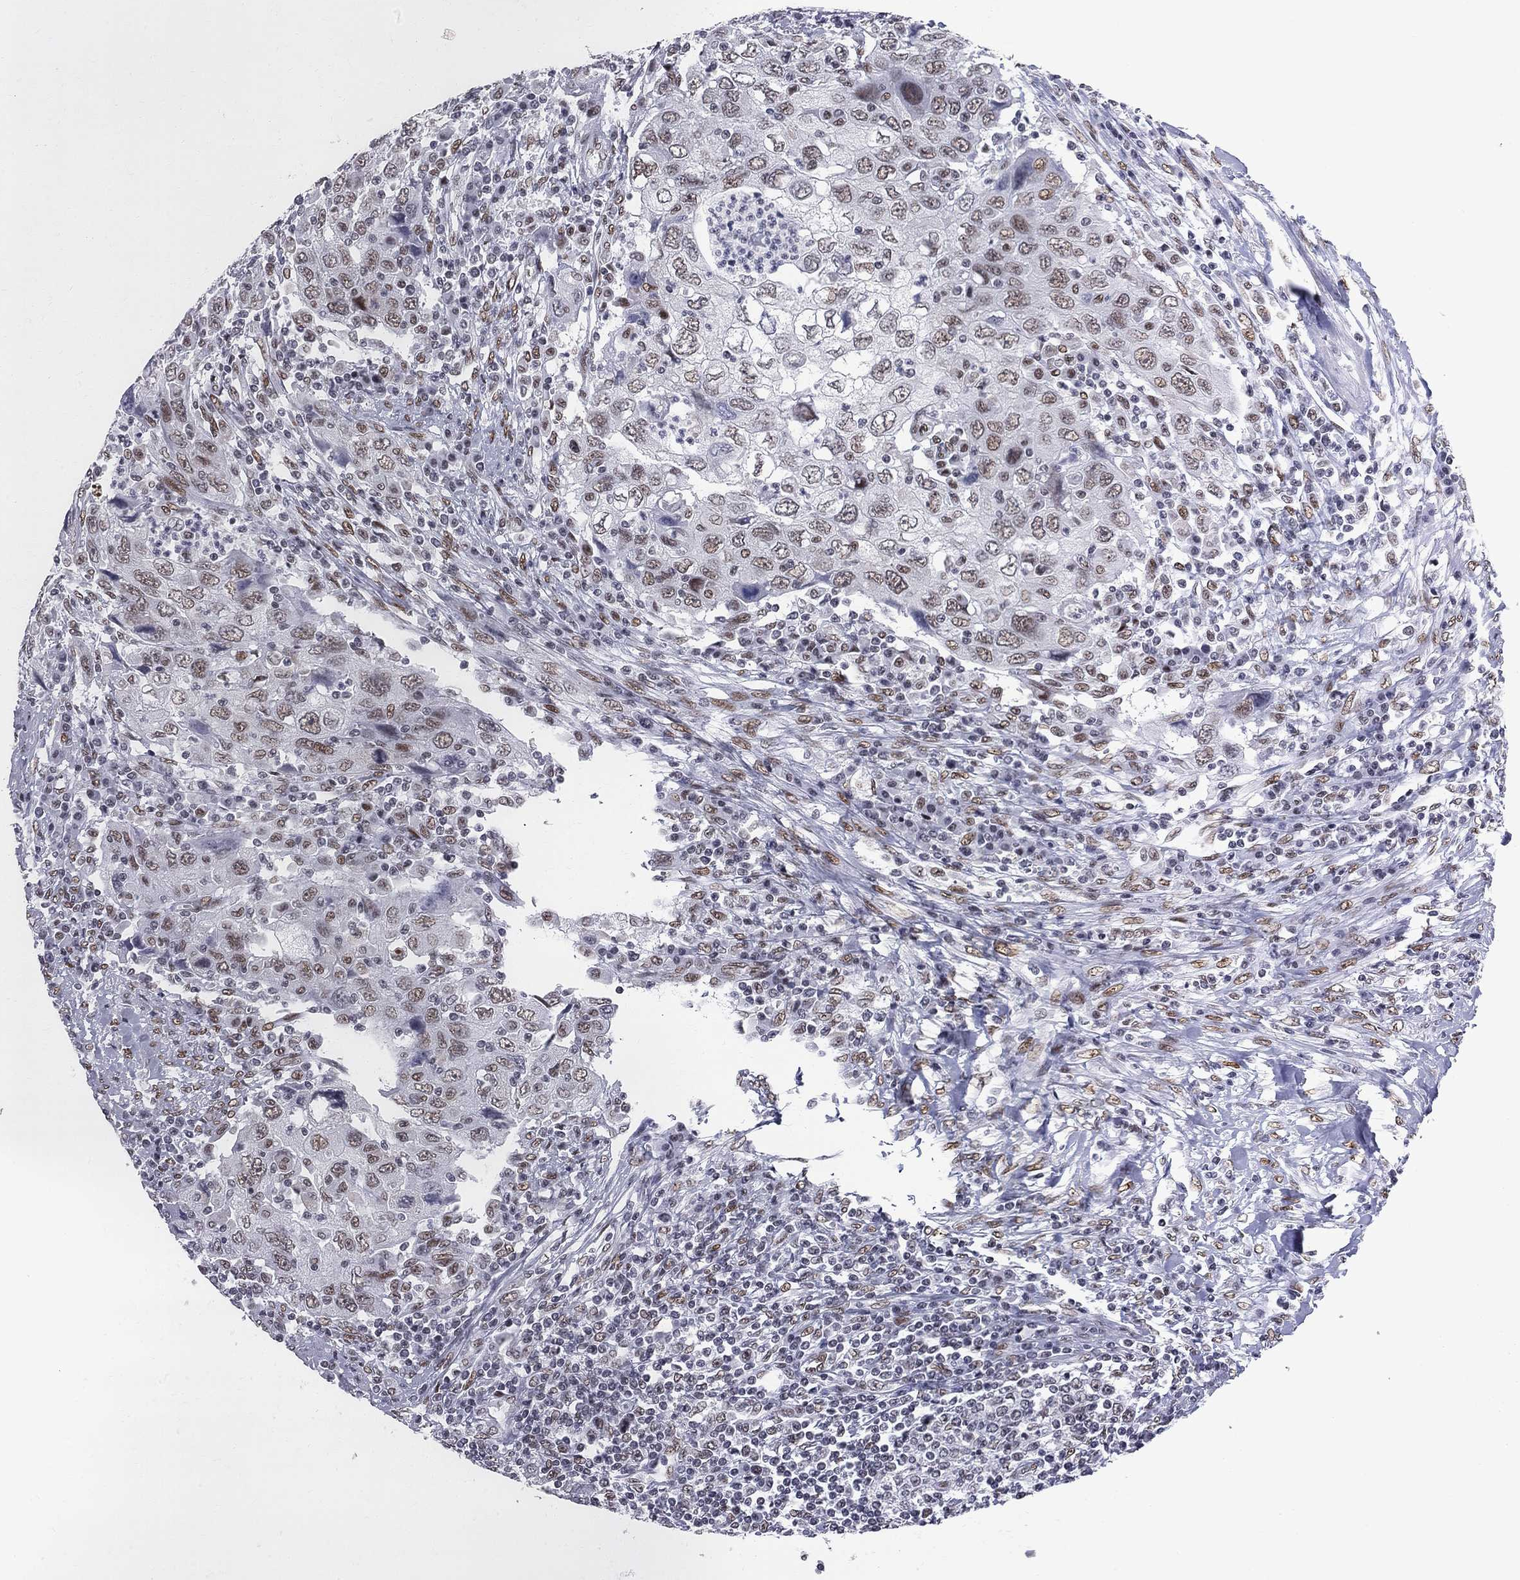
{"staining": {"intensity": "weak", "quantity": ">75%", "location": "nuclear"}, "tissue": "urothelial cancer", "cell_type": "Tumor cells", "image_type": "cancer", "snomed": [{"axis": "morphology", "description": "Urothelial carcinoma, High grade"}, {"axis": "topography", "description": "Urinary bladder"}], "caption": "Immunohistochemistry (IHC) (DAB) staining of human high-grade urothelial carcinoma exhibits weak nuclear protein positivity in approximately >75% of tumor cells.", "gene": "ZBTB47", "patient": {"sex": "male", "age": 76}}